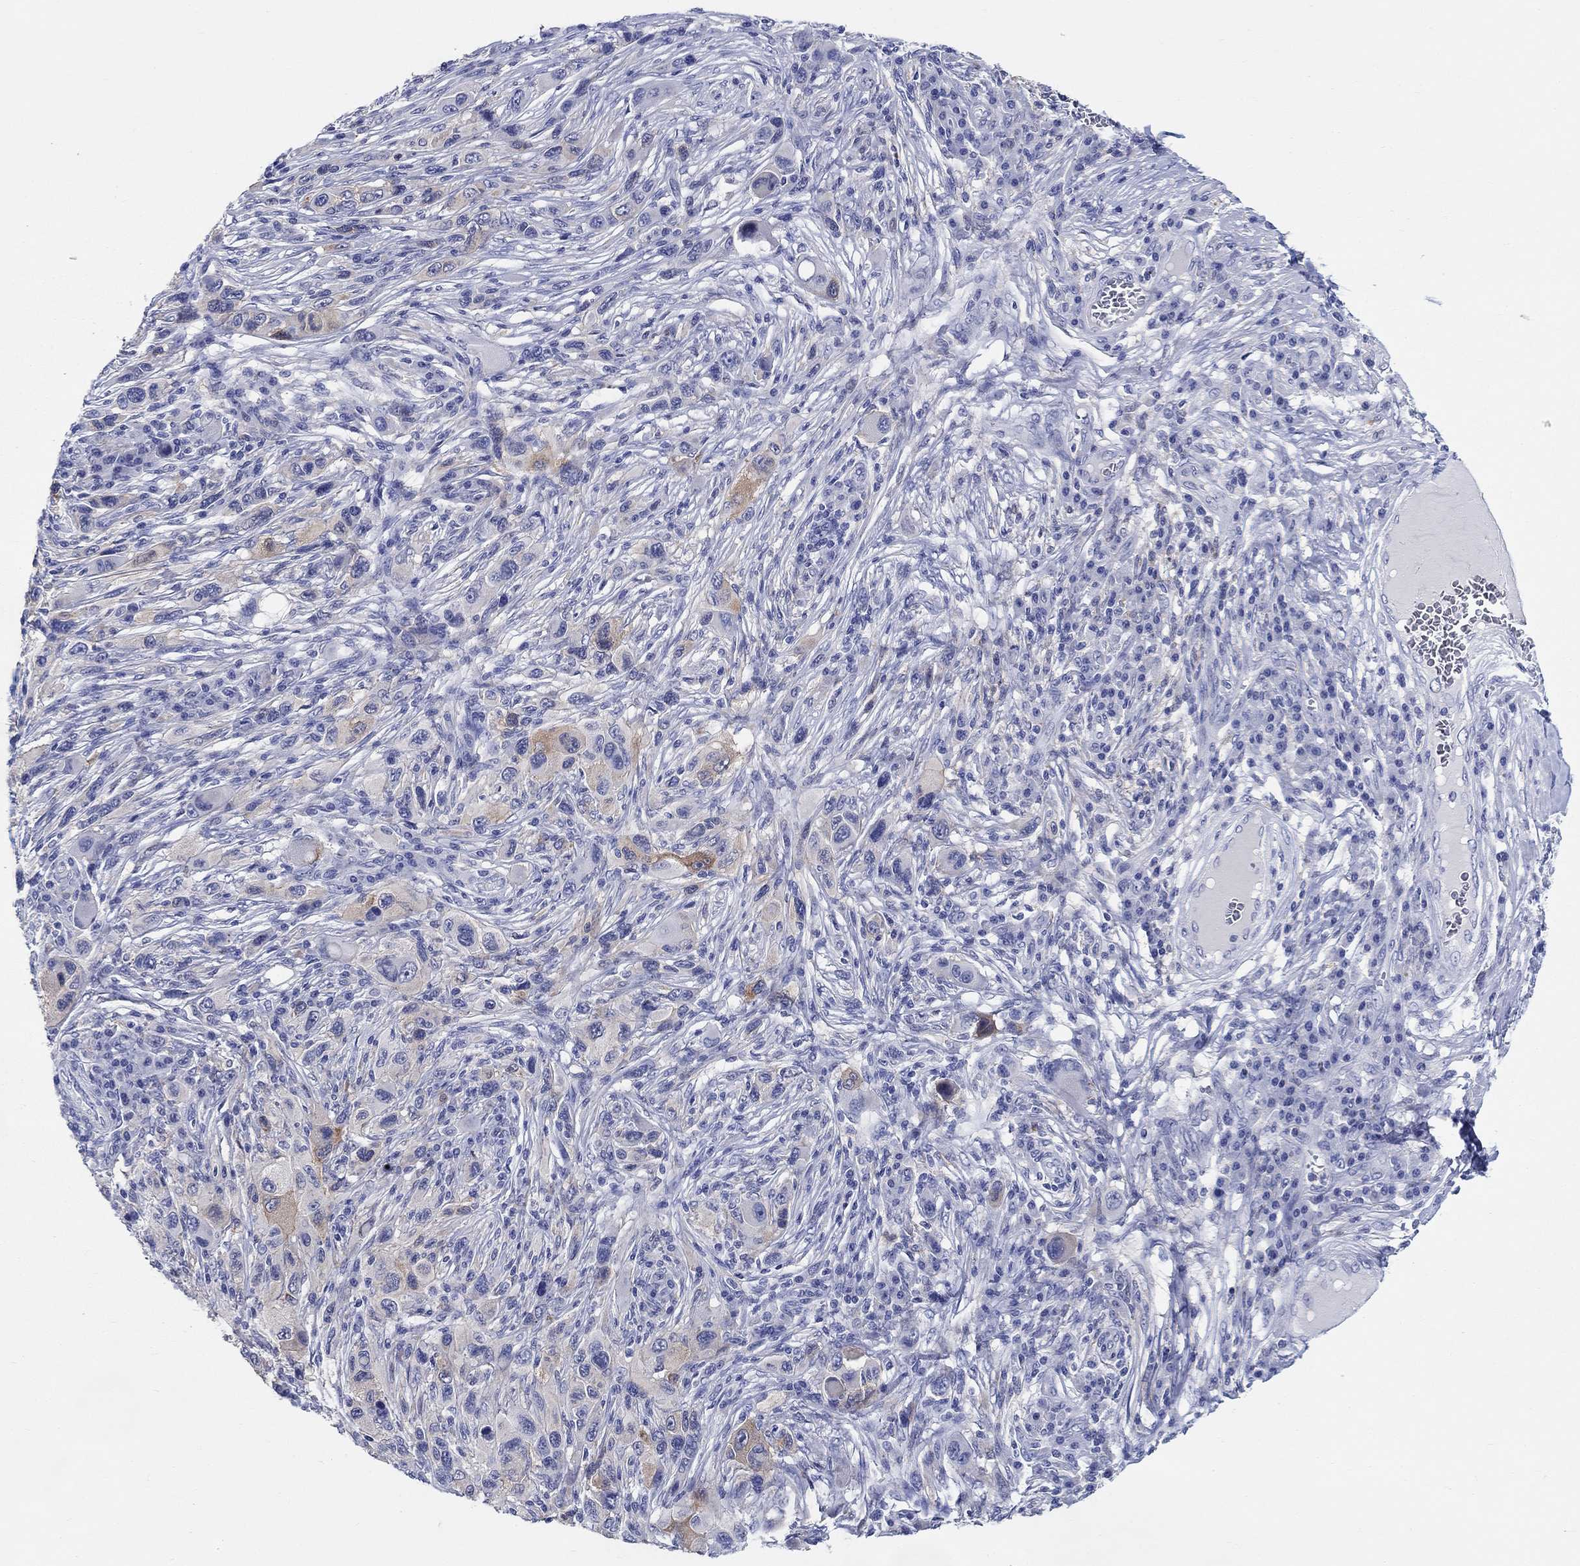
{"staining": {"intensity": "strong", "quantity": "25%-75%", "location": "cytoplasmic/membranous"}, "tissue": "melanoma", "cell_type": "Tumor cells", "image_type": "cancer", "snomed": [{"axis": "morphology", "description": "Malignant melanoma, NOS"}, {"axis": "topography", "description": "Skin"}], "caption": "Approximately 25%-75% of tumor cells in human melanoma display strong cytoplasmic/membranous protein staining as visualized by brown immunohistochemical staining.", "gene": "RAP1GAP", "patient": {"sex": "male", "age": 53}}